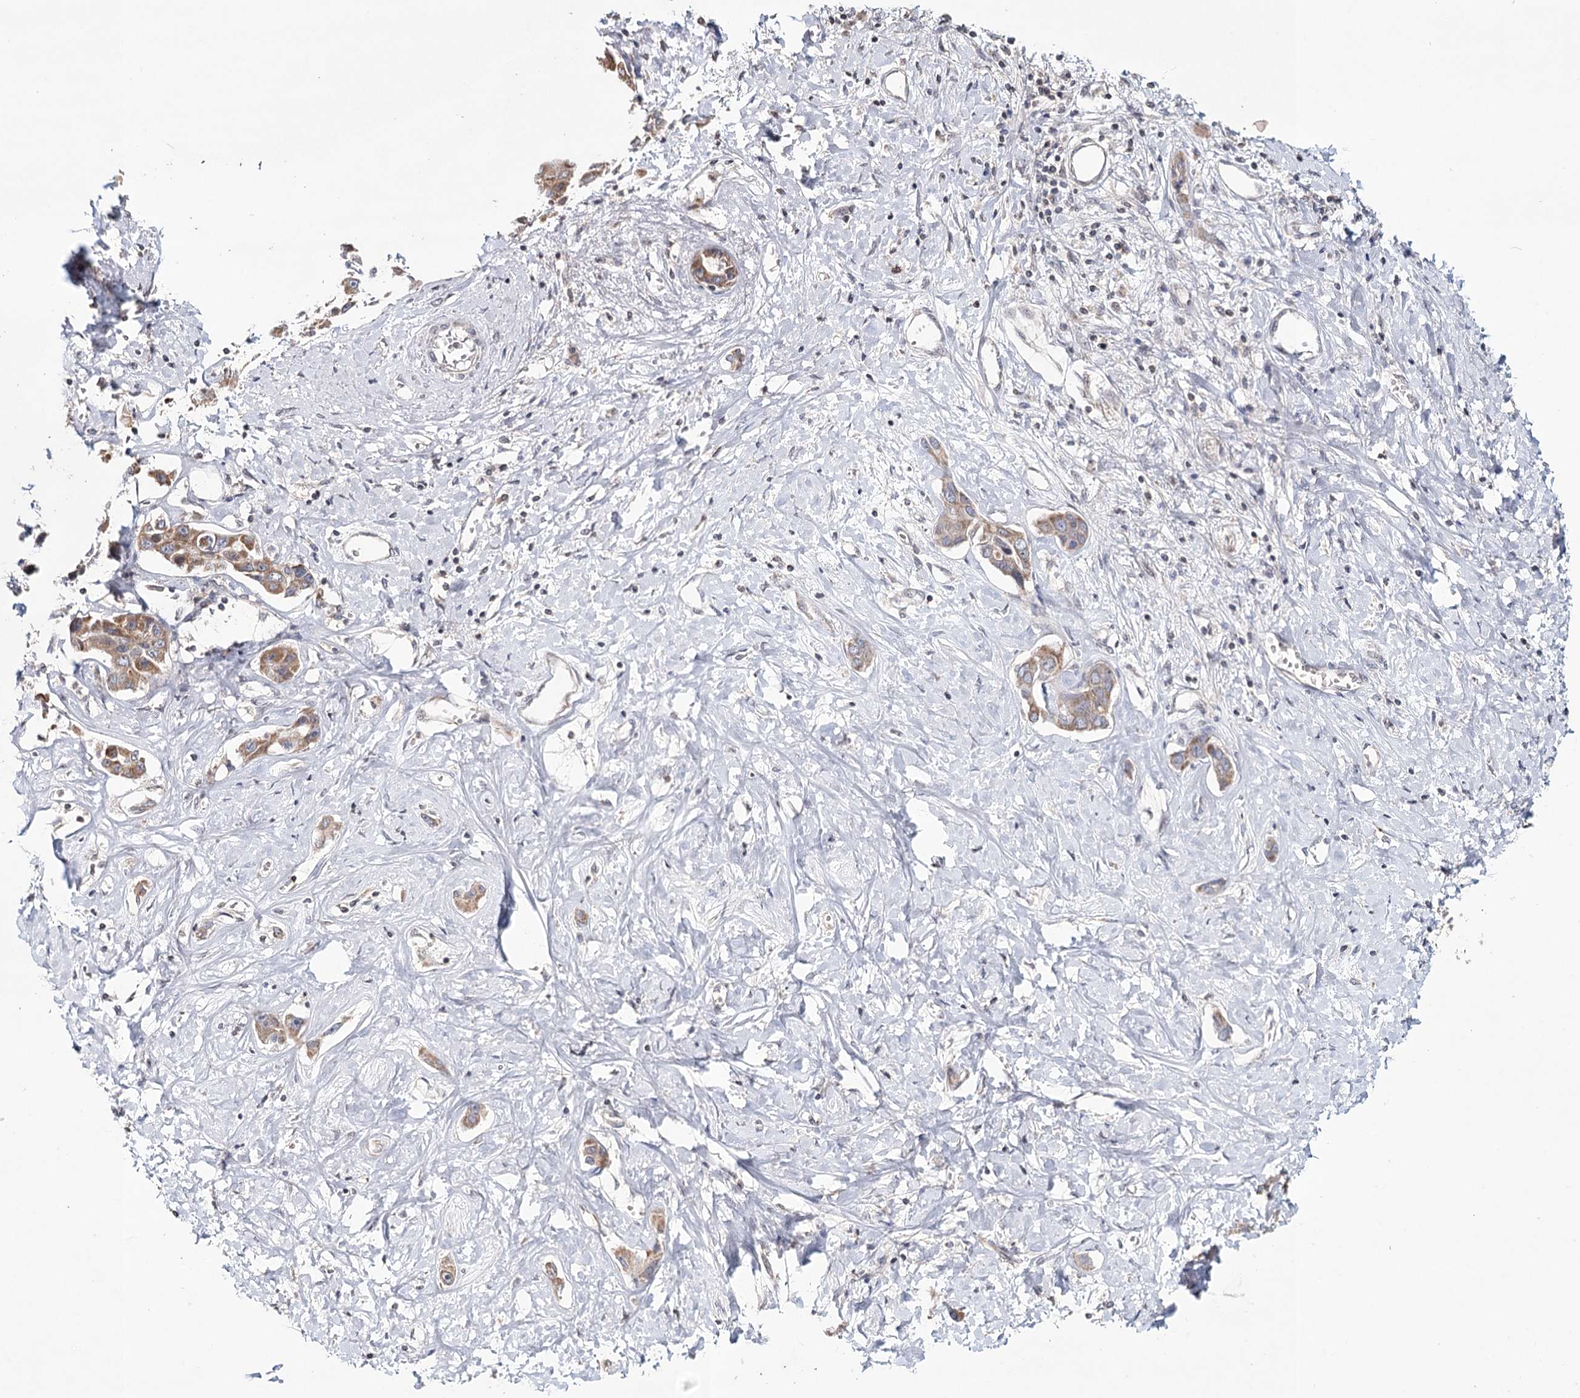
{"staining": {"intensity": "moderate", "quantity": ">75%", "location": "cytoplasmic/membranous"}, "tissue": "liver cancer", "cell_type": "Tumor cells", "image_type": "cancer", "snomed": [{"axis": "morphology", "description": "Cholangiocarcinoma"}, {"axis": "topography", "description": "Liver"}], "caption": "Moderate cytoplasmic/membranous expression is present in about >75% of tumor cells in liver cancer (cholangiocarcinoma).", "gene": "ICOS", "patient": {"sex": "male", "age": 59}}